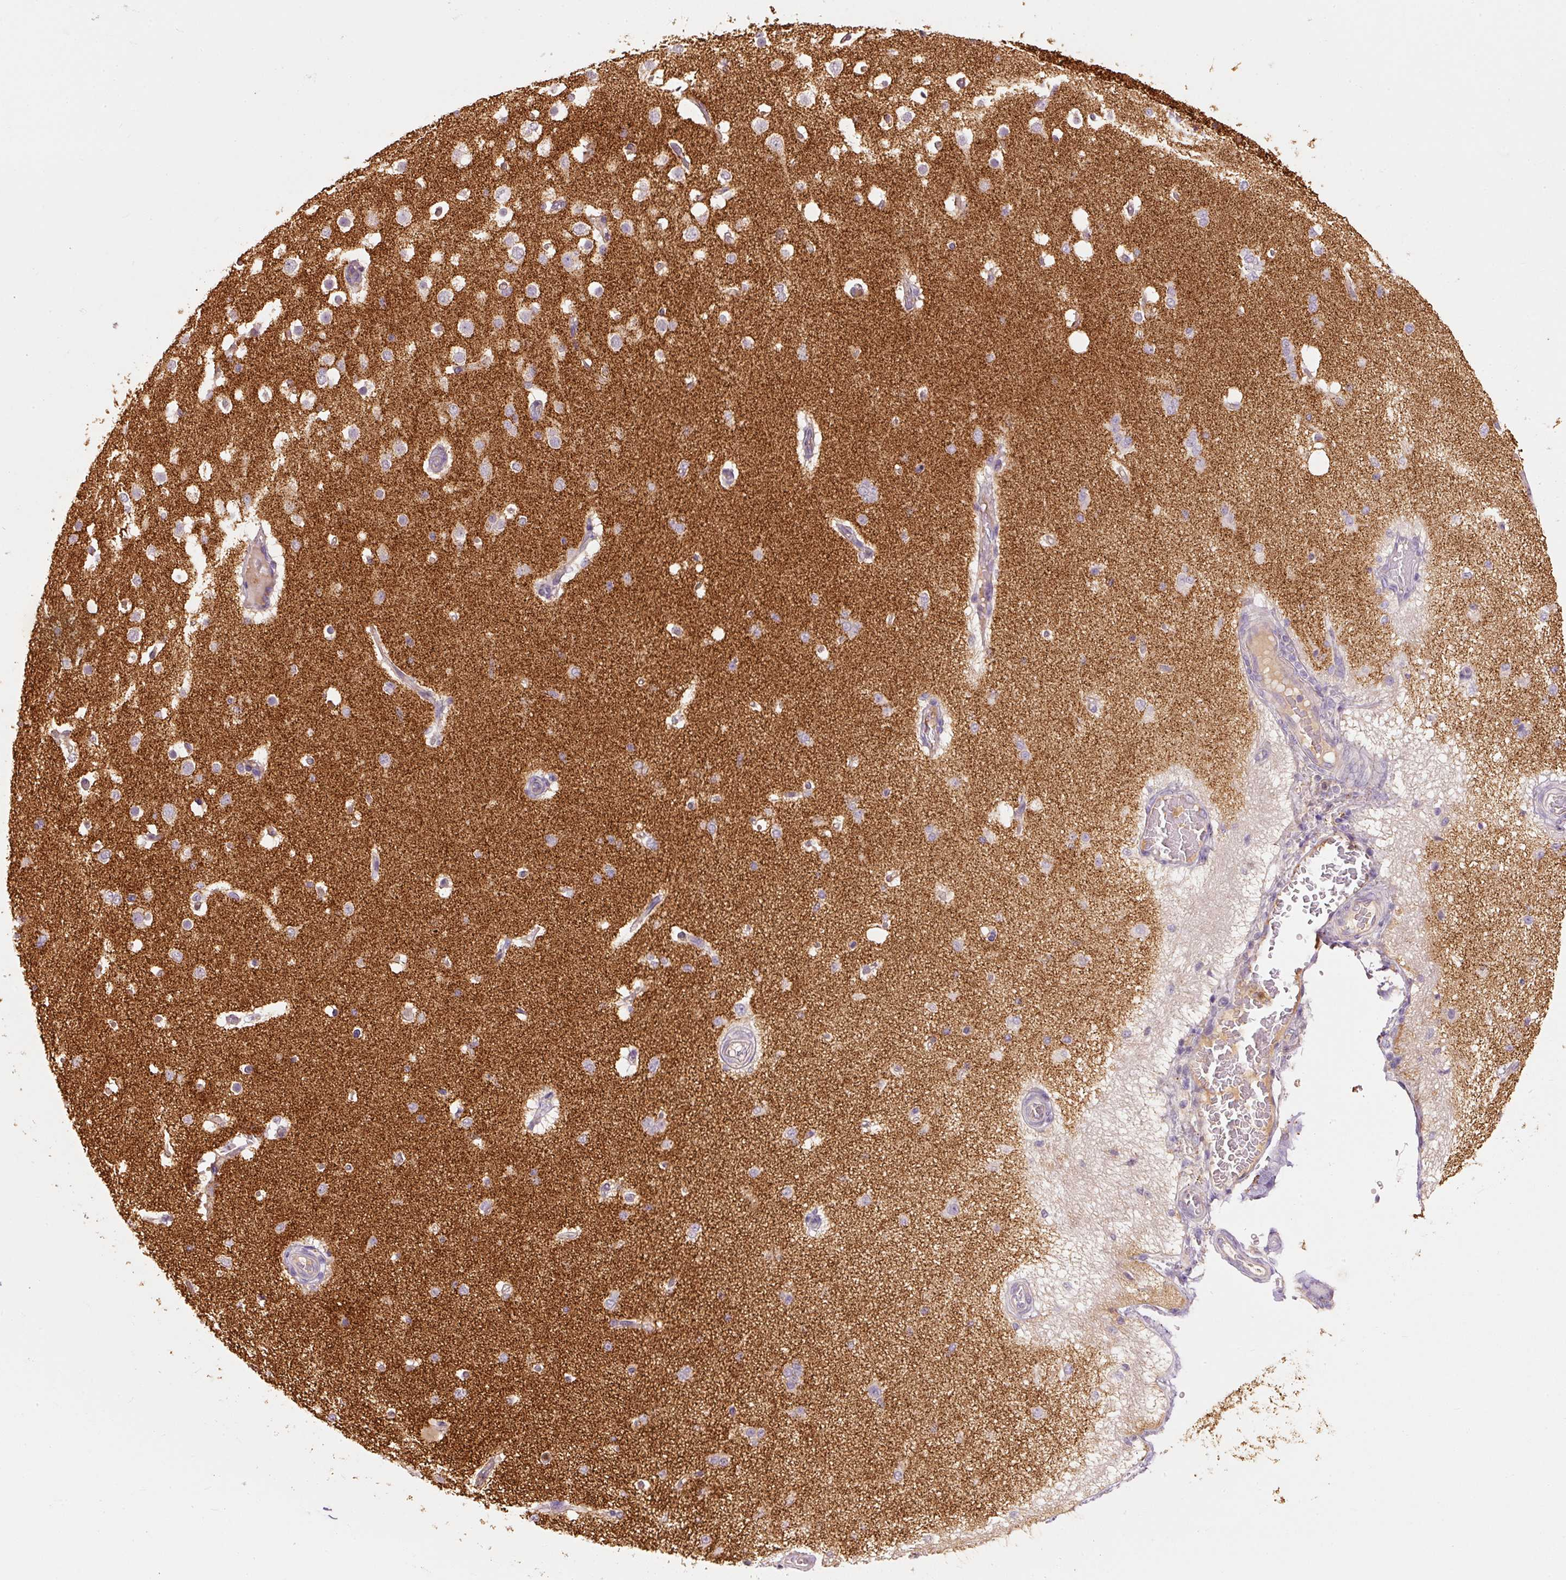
{"staining": {"intensity": "weak", "quantity": ">75%", "location": "cytoplasmic/membranous"}, "tissue": "cerebral cortex", "cell_type": "Endothelial cells", "image_type": "normal", "snomed": [{"axis": "morphology", "description": "Normal tissue, NOS"}, {"axis": "morphology", "description": "Inflammation, NOS"}, {"axis": "topography", "description": "Cerebral cortex"}], "caption": "DAB immunohistochemical staining of unremarkable cerebral cortex shows weak cytoplasmic/membranous protein positivity in about >75% of endothelial cells.", "gene": "PSENEN", "patient": {"sex": "male", "age": 6}}